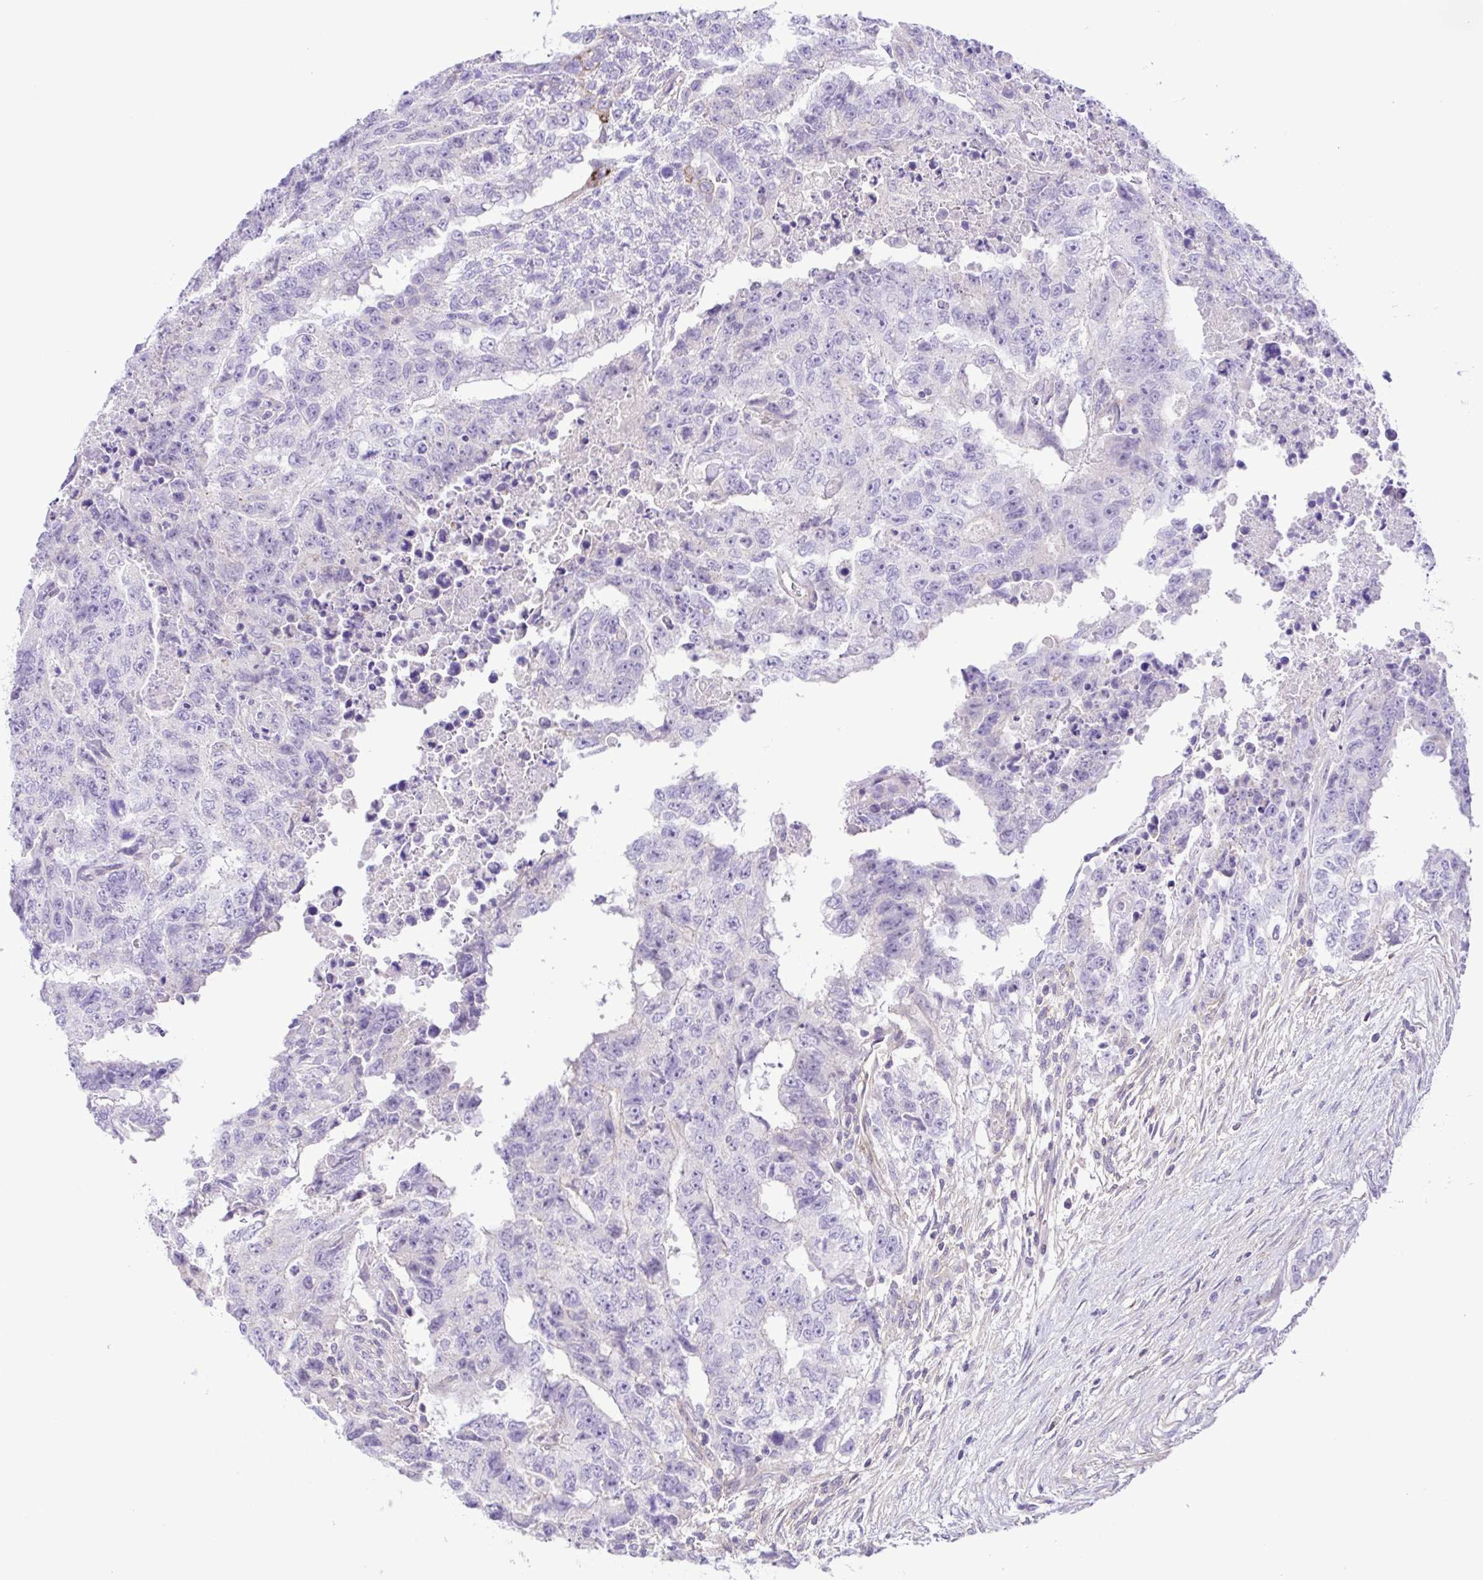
{"staining": {"intensity": "negative", "quantity": "none", "location": "none"}, "tissue": "testis cancer", "cell_type": "Tumor cells", "image_type": "cancer", "snomed": [{"axis": "morphology", "description": "Carcinoma, Embryonal, NOS"}, {"axis": "topography", "description": "Testis"}], "caption": "Photomicrograph shows no significant protein positivity in tumor cells of embryonal carcinoma (testis).", "gene": "ISM2", "patient": {"sex": "male", "age": 24}}